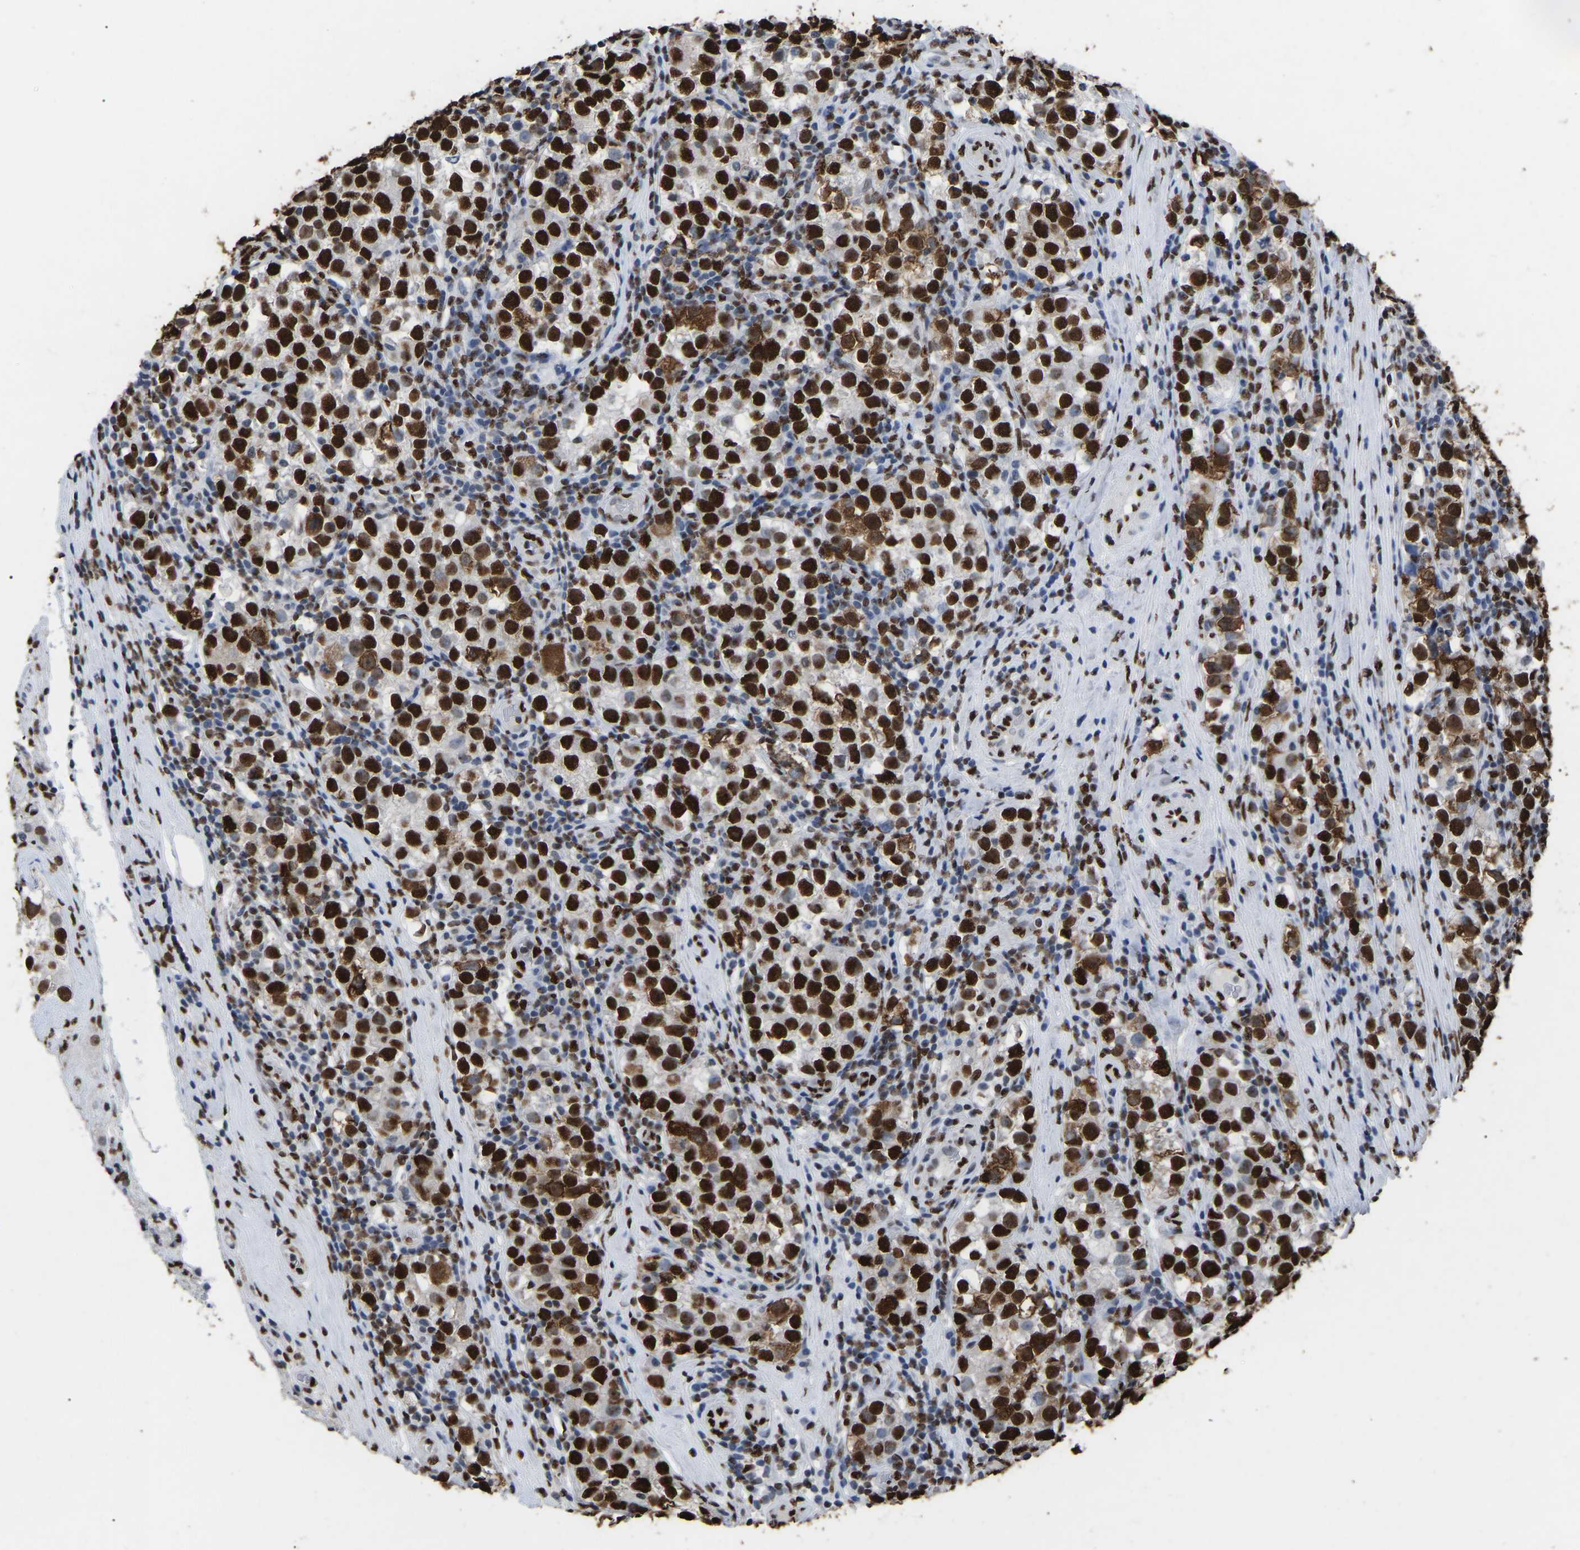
{"staining": {"intensity": "strong", "quantity": ">75%", "location": "nuclear"}, "tissue": "testis cancer", "cell_type": "Tumor cells", "image_type": "cancer", "snomed": [{"axis": "morphology", "description": "Normal tissue, NOS"}, {"axis": "morphology", "description": "Seminoma, NOS"}, {"axis": "topography", "description": "Testis"}], "caption": "Human seminoma (testis) stained with a protein marker shows strong staining in tumor cells.", "gene": "RBL2", "patient": {"sex": "male", "age": 43}}